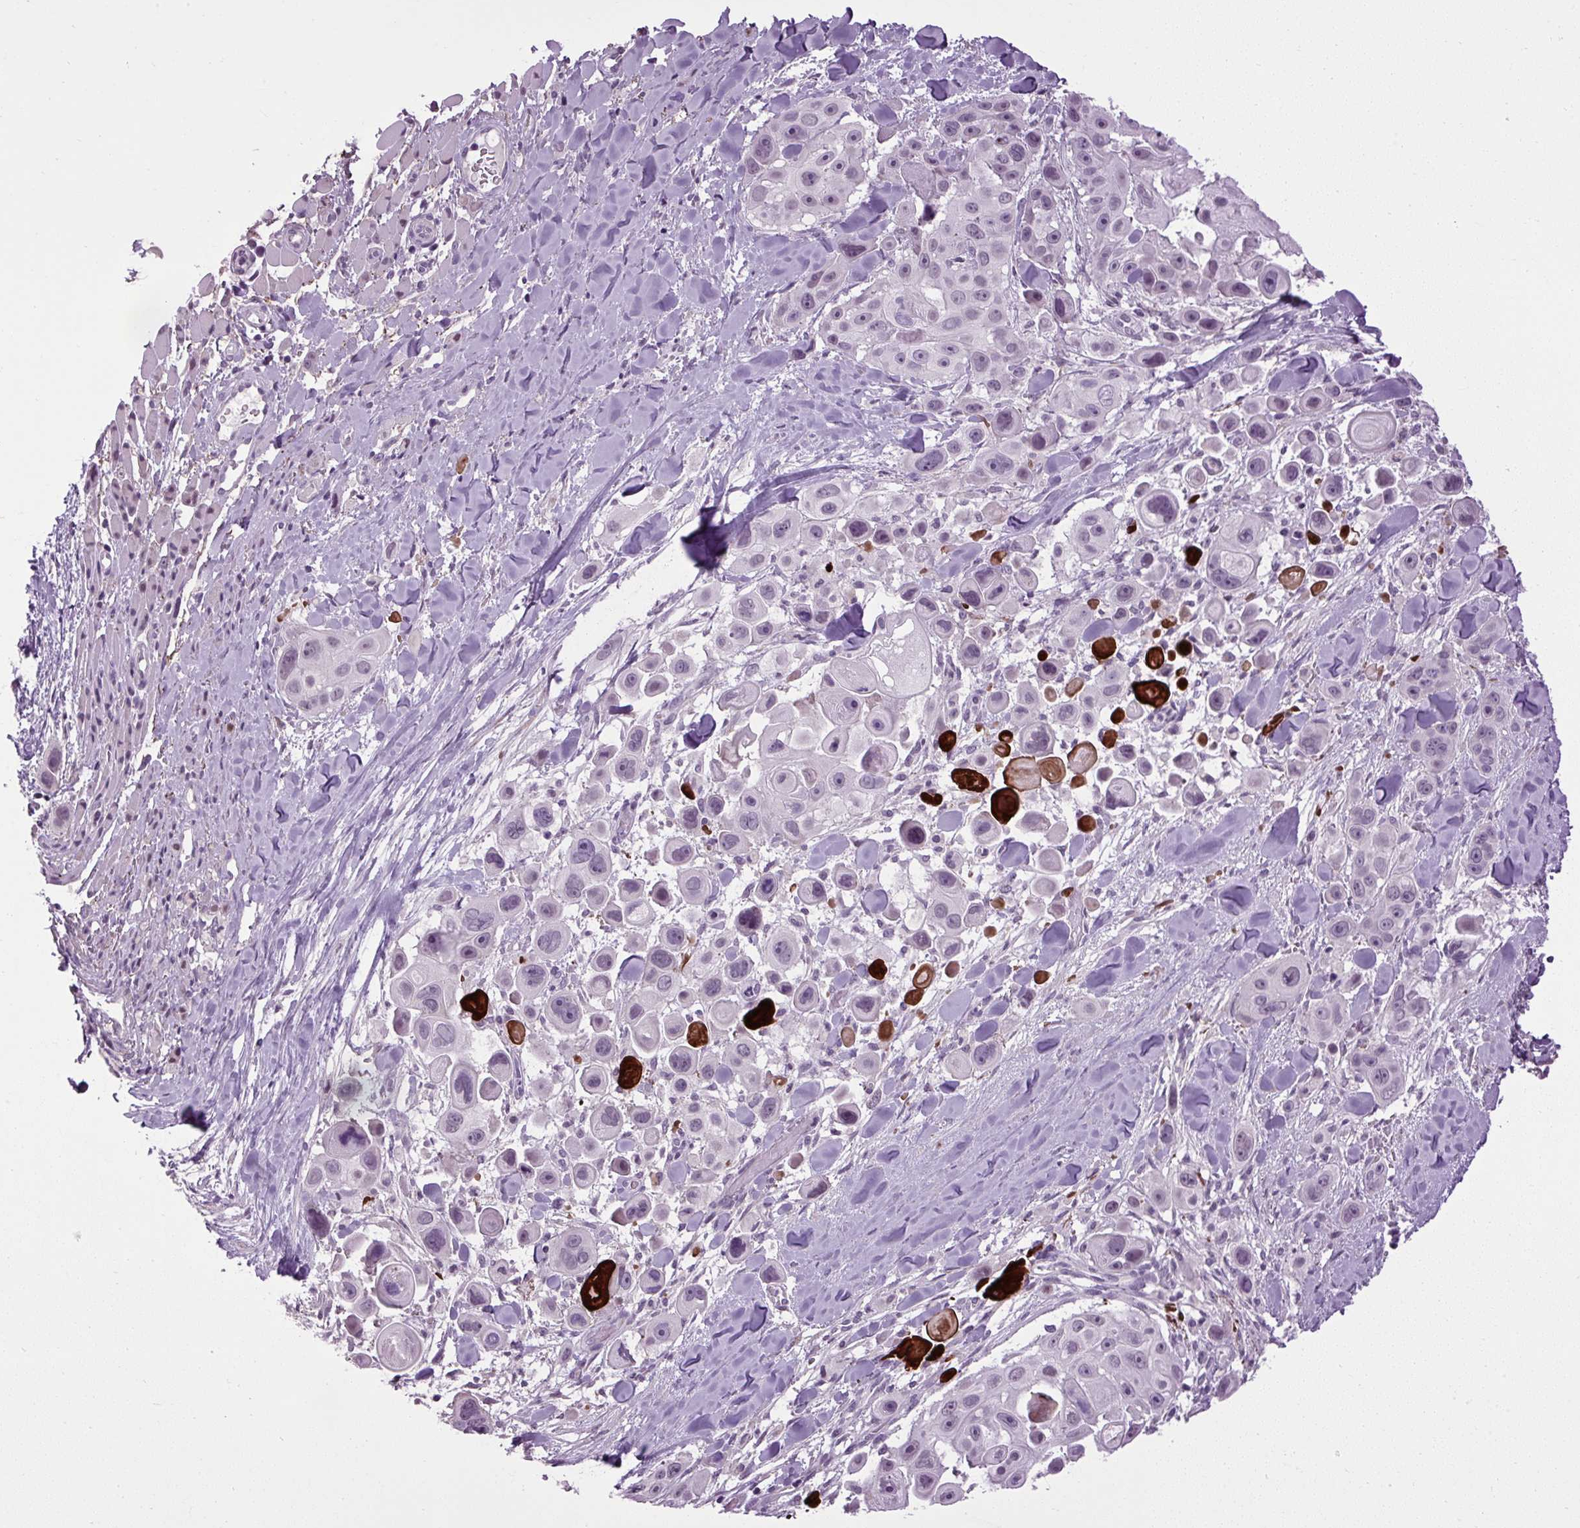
{"staining": {"intensity": "weak", "quantity": "<25%", "location": "nuclear"}, "tissue": "skin cancer", "cell_type": "Tumor cells", "image_type": "cancer", "snomed": [{"axis": "morphology", "description": "Squamous cell carcinoma, NOS"}, {"axis": "topography", "description": "Skin"}], "caption": "Histopathology image shows no significant protein staining in tumor cells of skin squamous cell carcinoma.", "gene": "A1CF", "patient": {"sex": "male", "age": 67}}